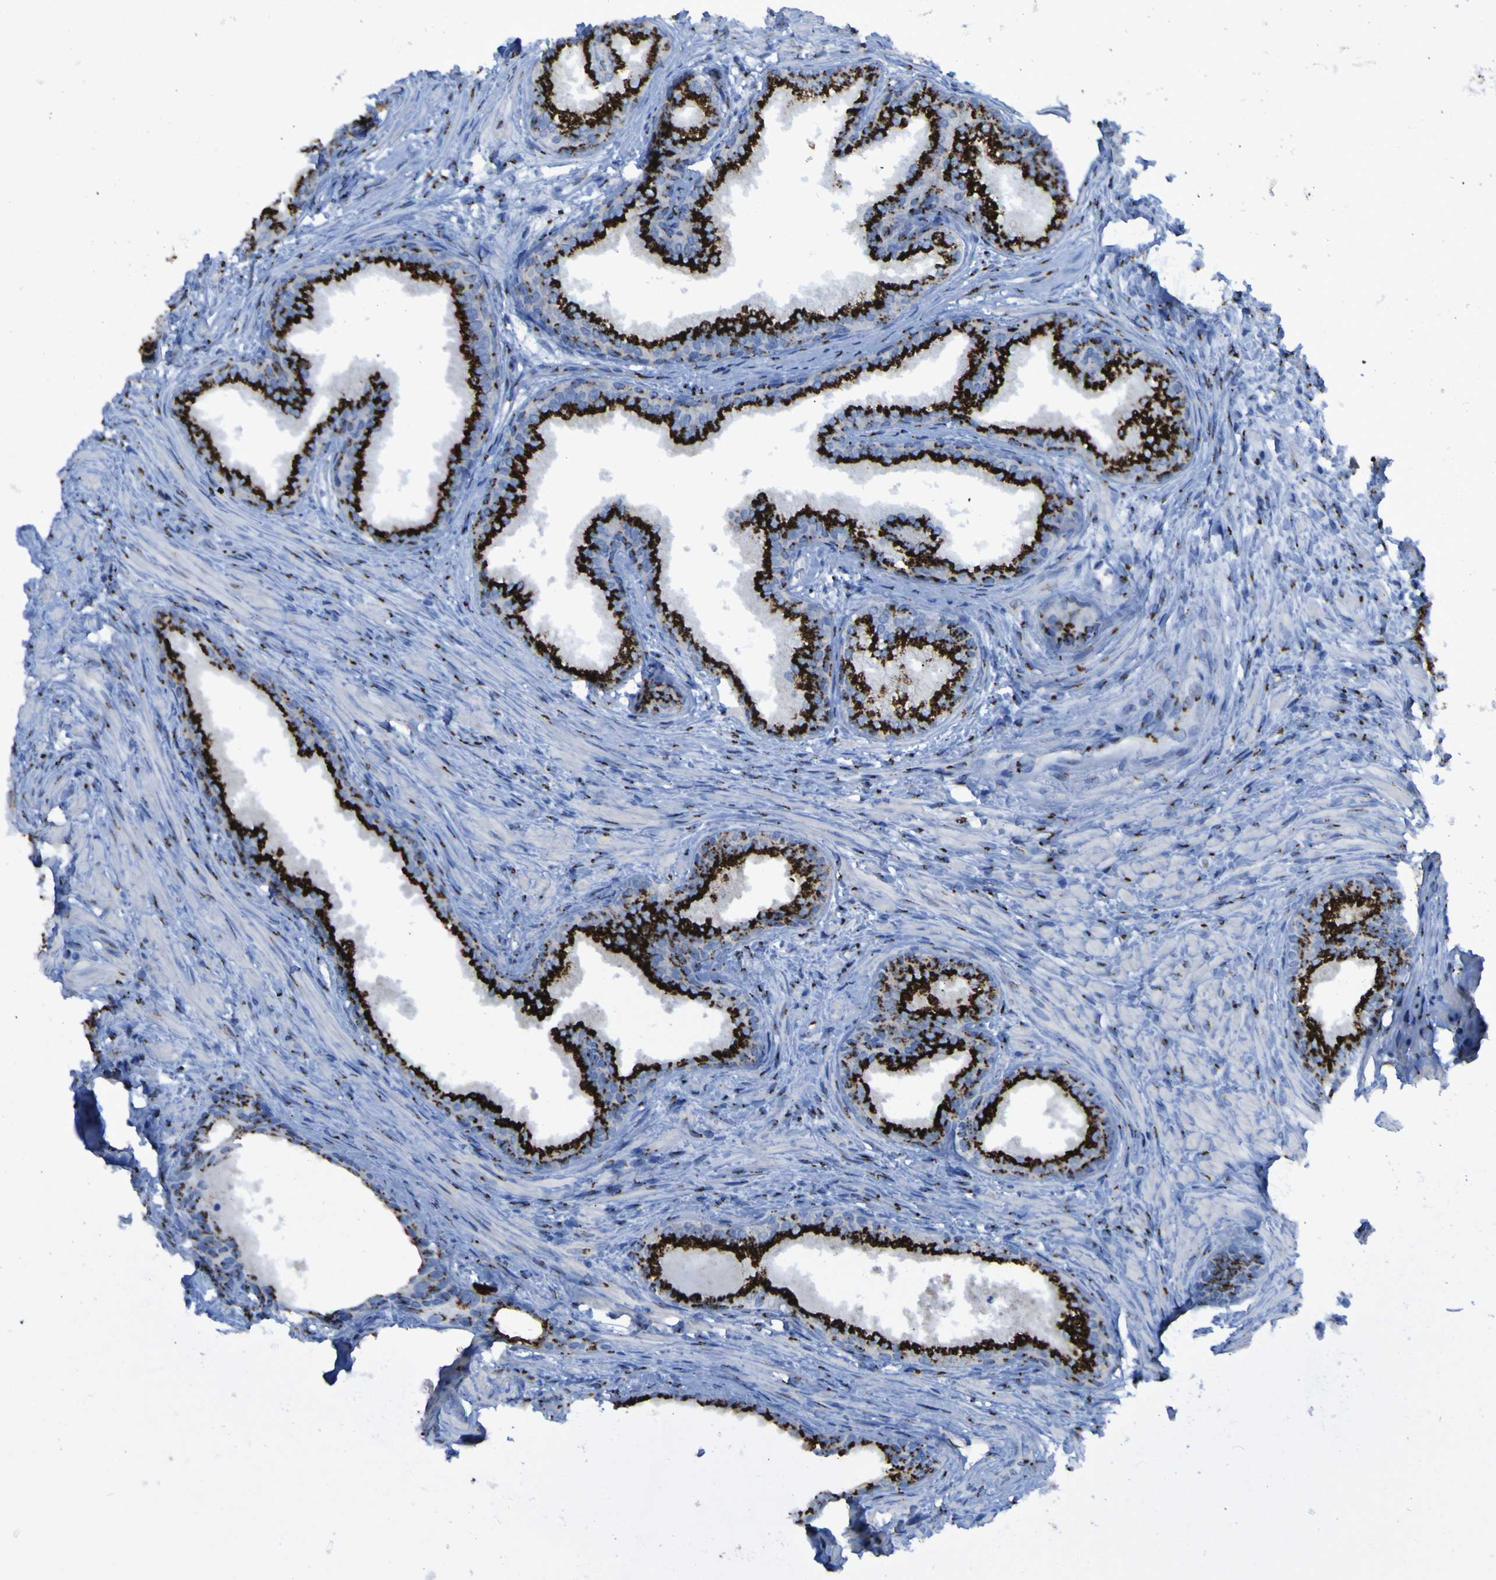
{"staining": {"intensity": "strong", "quantity": ">75%", "location": "cytoplasmic/membranous"}, "tissue": "prostate", "cell_type": "Glandular cells", "image_type": "normal", "snomed": [{"axis": "morphology", "description": "Normal tissue, NOS"}, {"axis": "topography", "description": "Prostate"}], "caption": "Strong cytoplasmic/membranous expression for a protein is seen in approximately >75% of glandular cells of normal prostate using immunohistochemistry.", "gene": "GOLM1", "patient": {"sex": "male", "age": 76}}